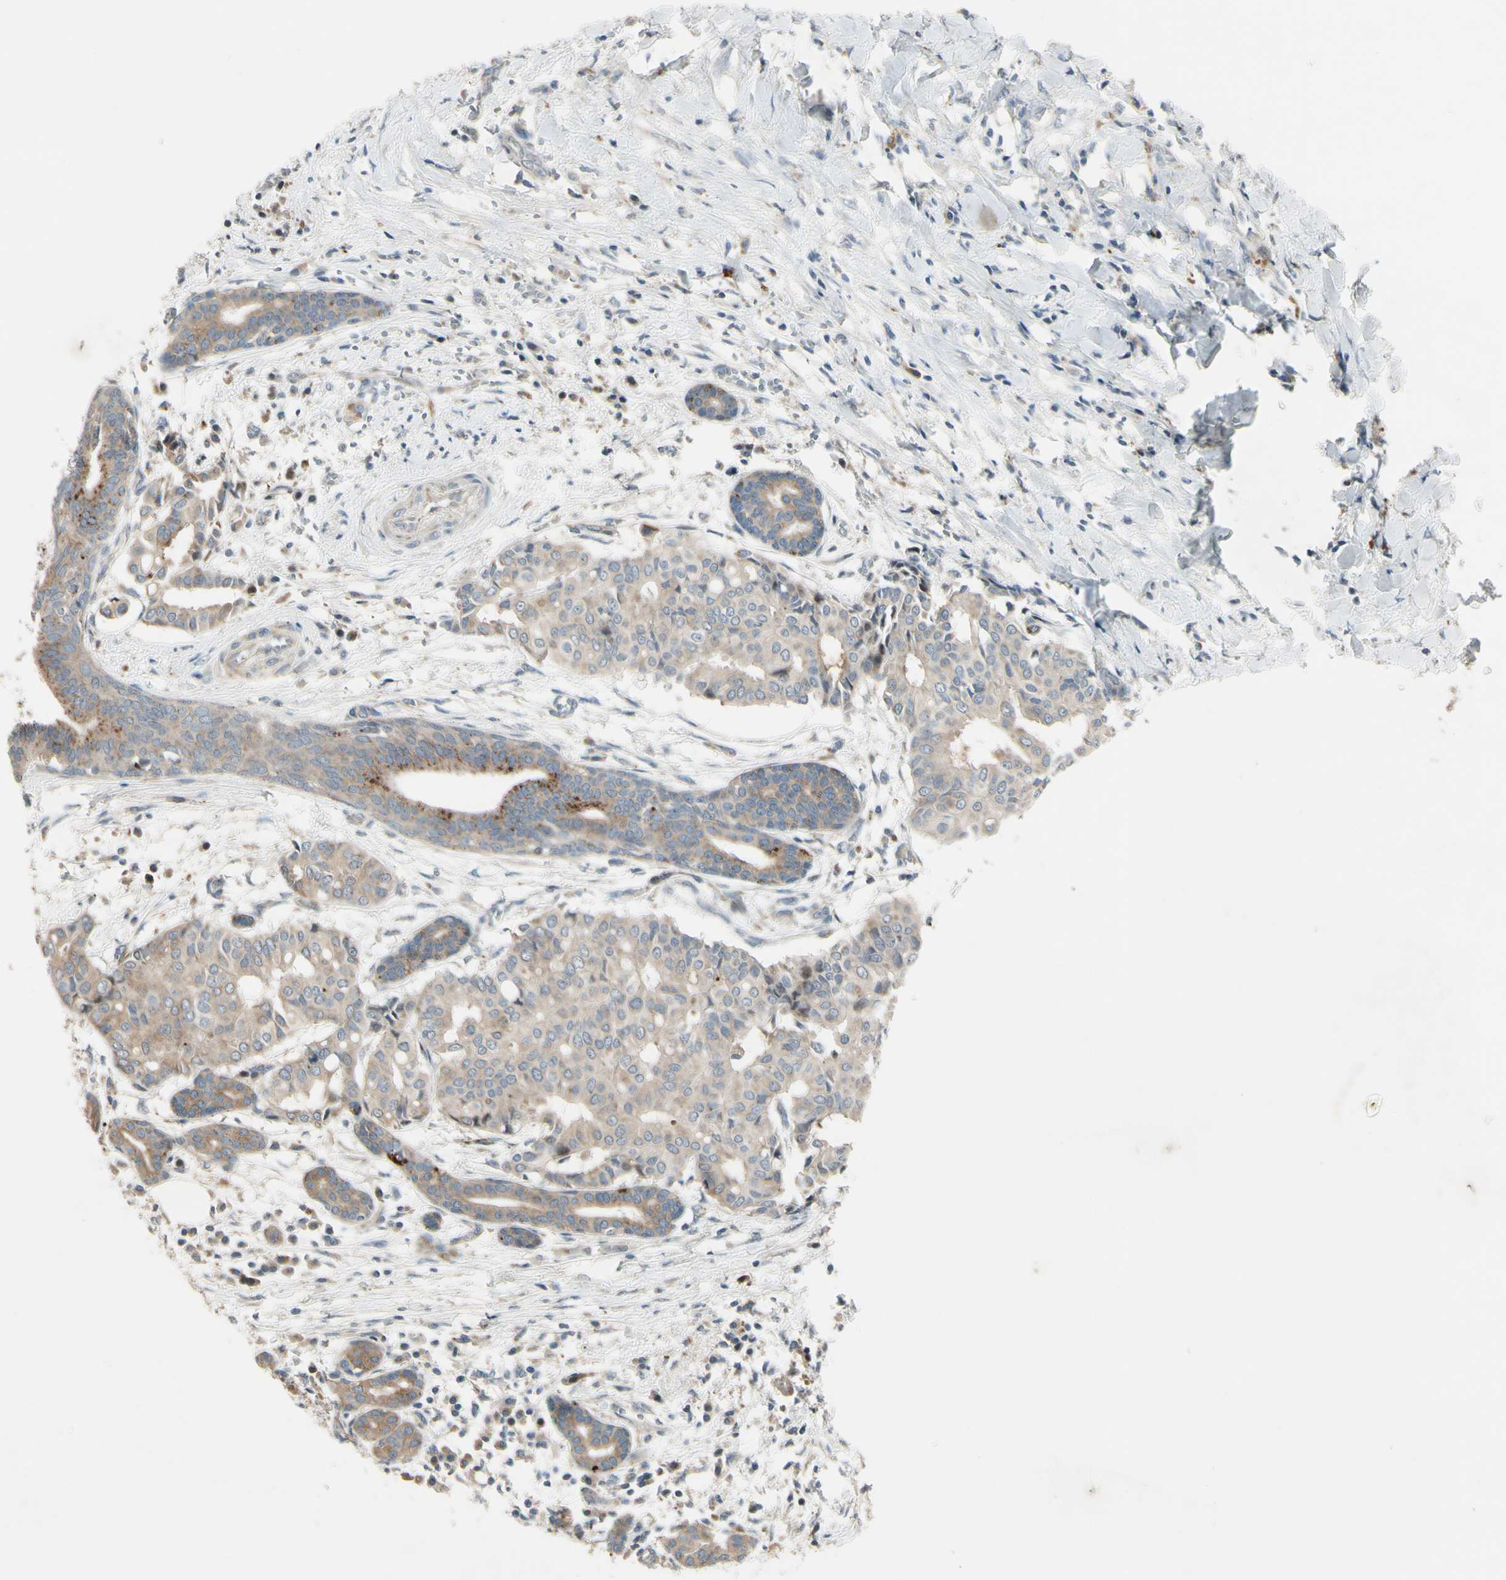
{"staining": {"intensity": "weak", "quantity": "25%-75%", "location": "cytoplasmic/membranous"}, "tissue": "head and neck cancer", "cell_type": "Tumor cells", "image_type": "cancer", "snomed": [{"axis": "morphology", "description": "Adenocarcinoma, NOS"}, {"axis": "topography", "description": "Salivary gland"}, {"axis": "topography", "description": "Head-Neck"}], "caption": "Immunohistochemistry image of adenocarcinoma (head and neck) stained for a protein (brown), which exhibits low levels of weak cytoplasmic/membranous staining in about 25%-75% of tumor cells.", "gene": "NDFIP1", "patient": {"sex": "female", "age": 59}}